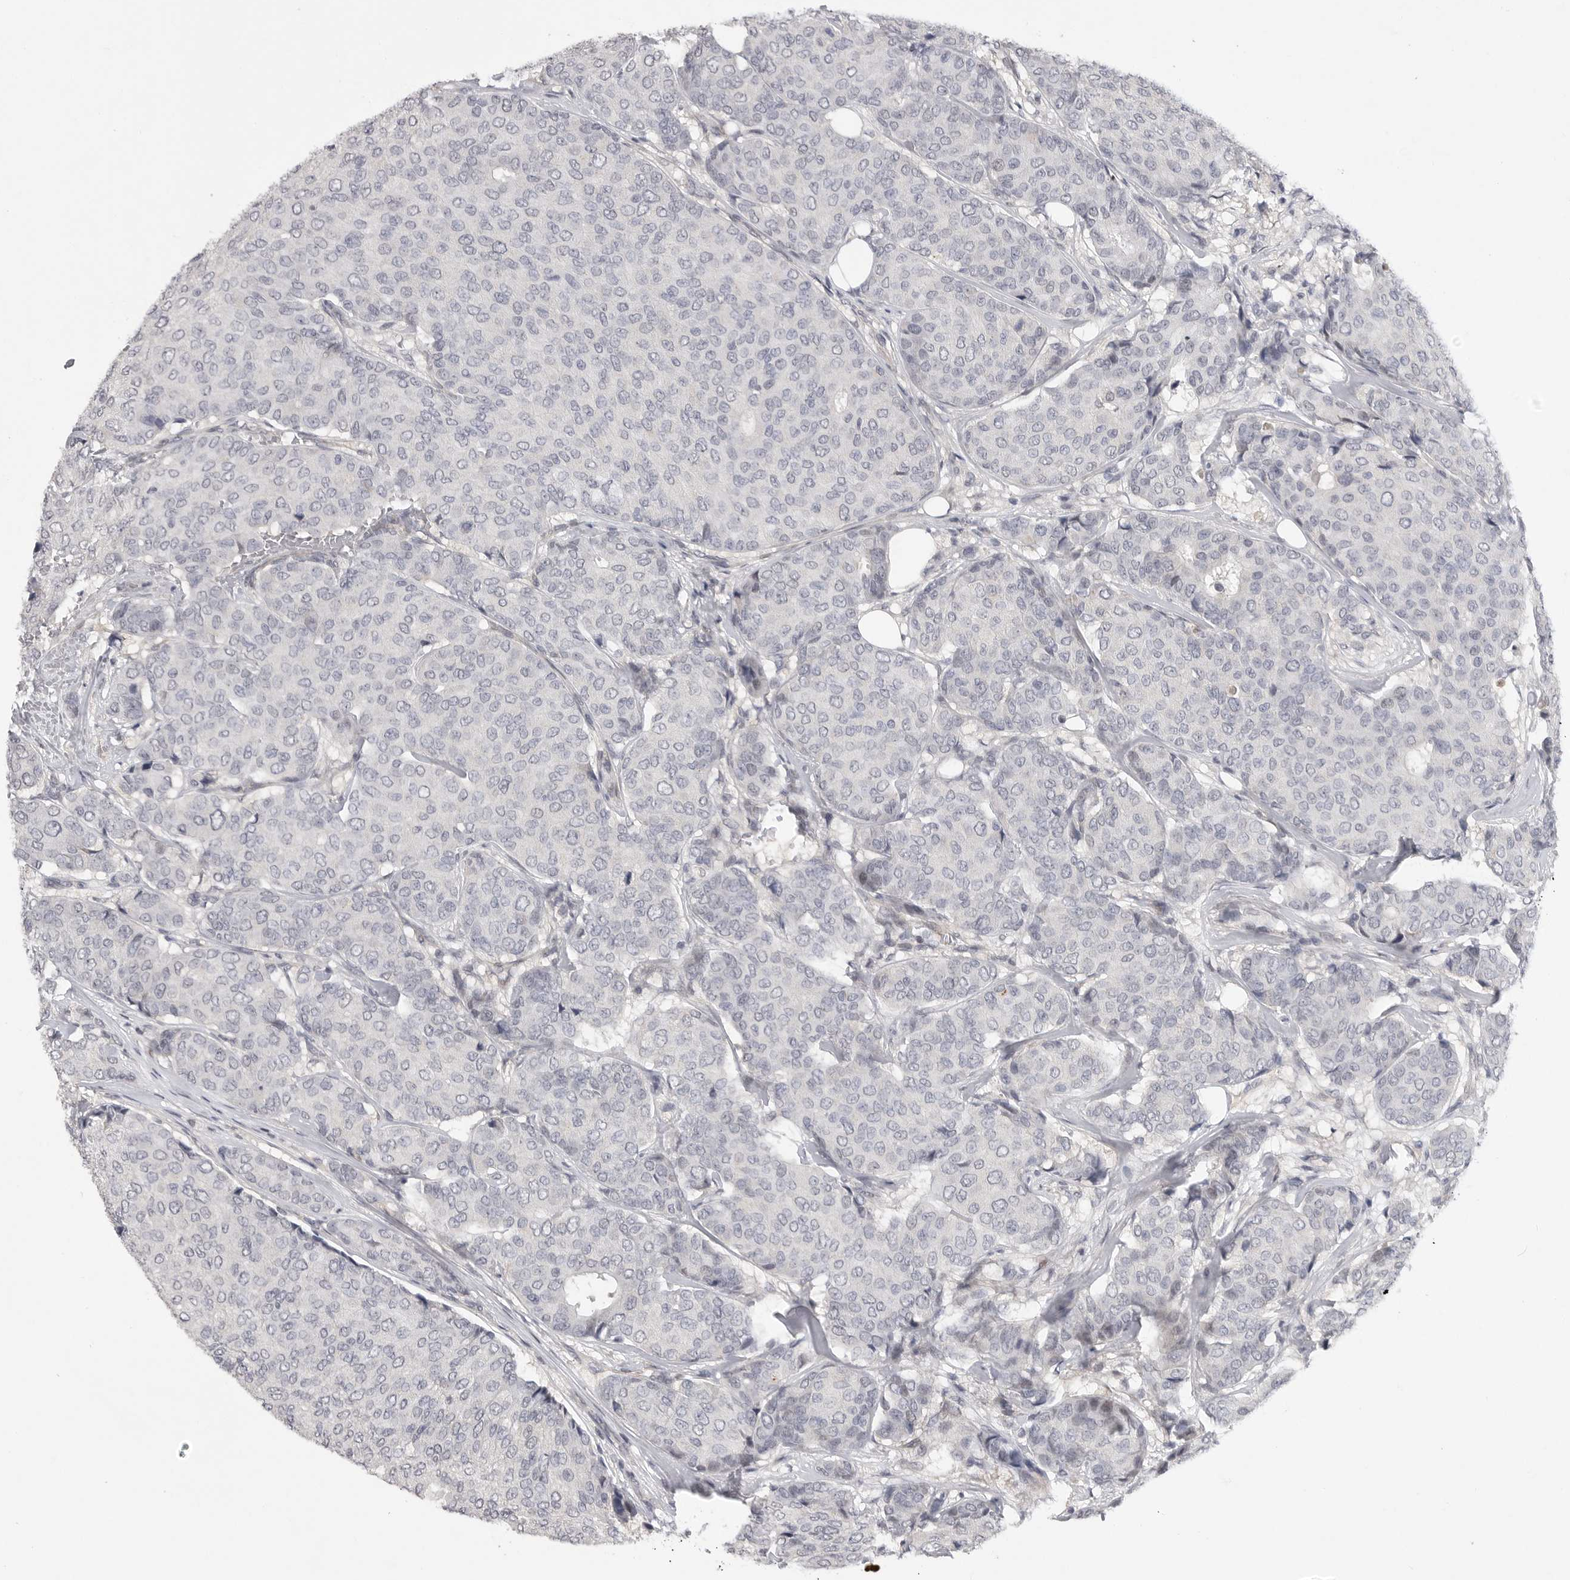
{"staining": {"intensity": "negative", "quantity": "none", "location": "none"}, "tissue": "breast cancer", "cell_type": "Tumor cells", "image_type": "cancer", "snomed": [{"axis": "morphology", "description": "Duct carcinoma"}, {"axis": "topography", "description": "Breast"}], "caption": "DAB immunohistochemical staining of breast cancer reveals no significant expression in tumor cells. (DAB IHC with hematoxylin counter stain).", "gene": "FBXO43", "patient": {"sex": "female", "age": 75}}